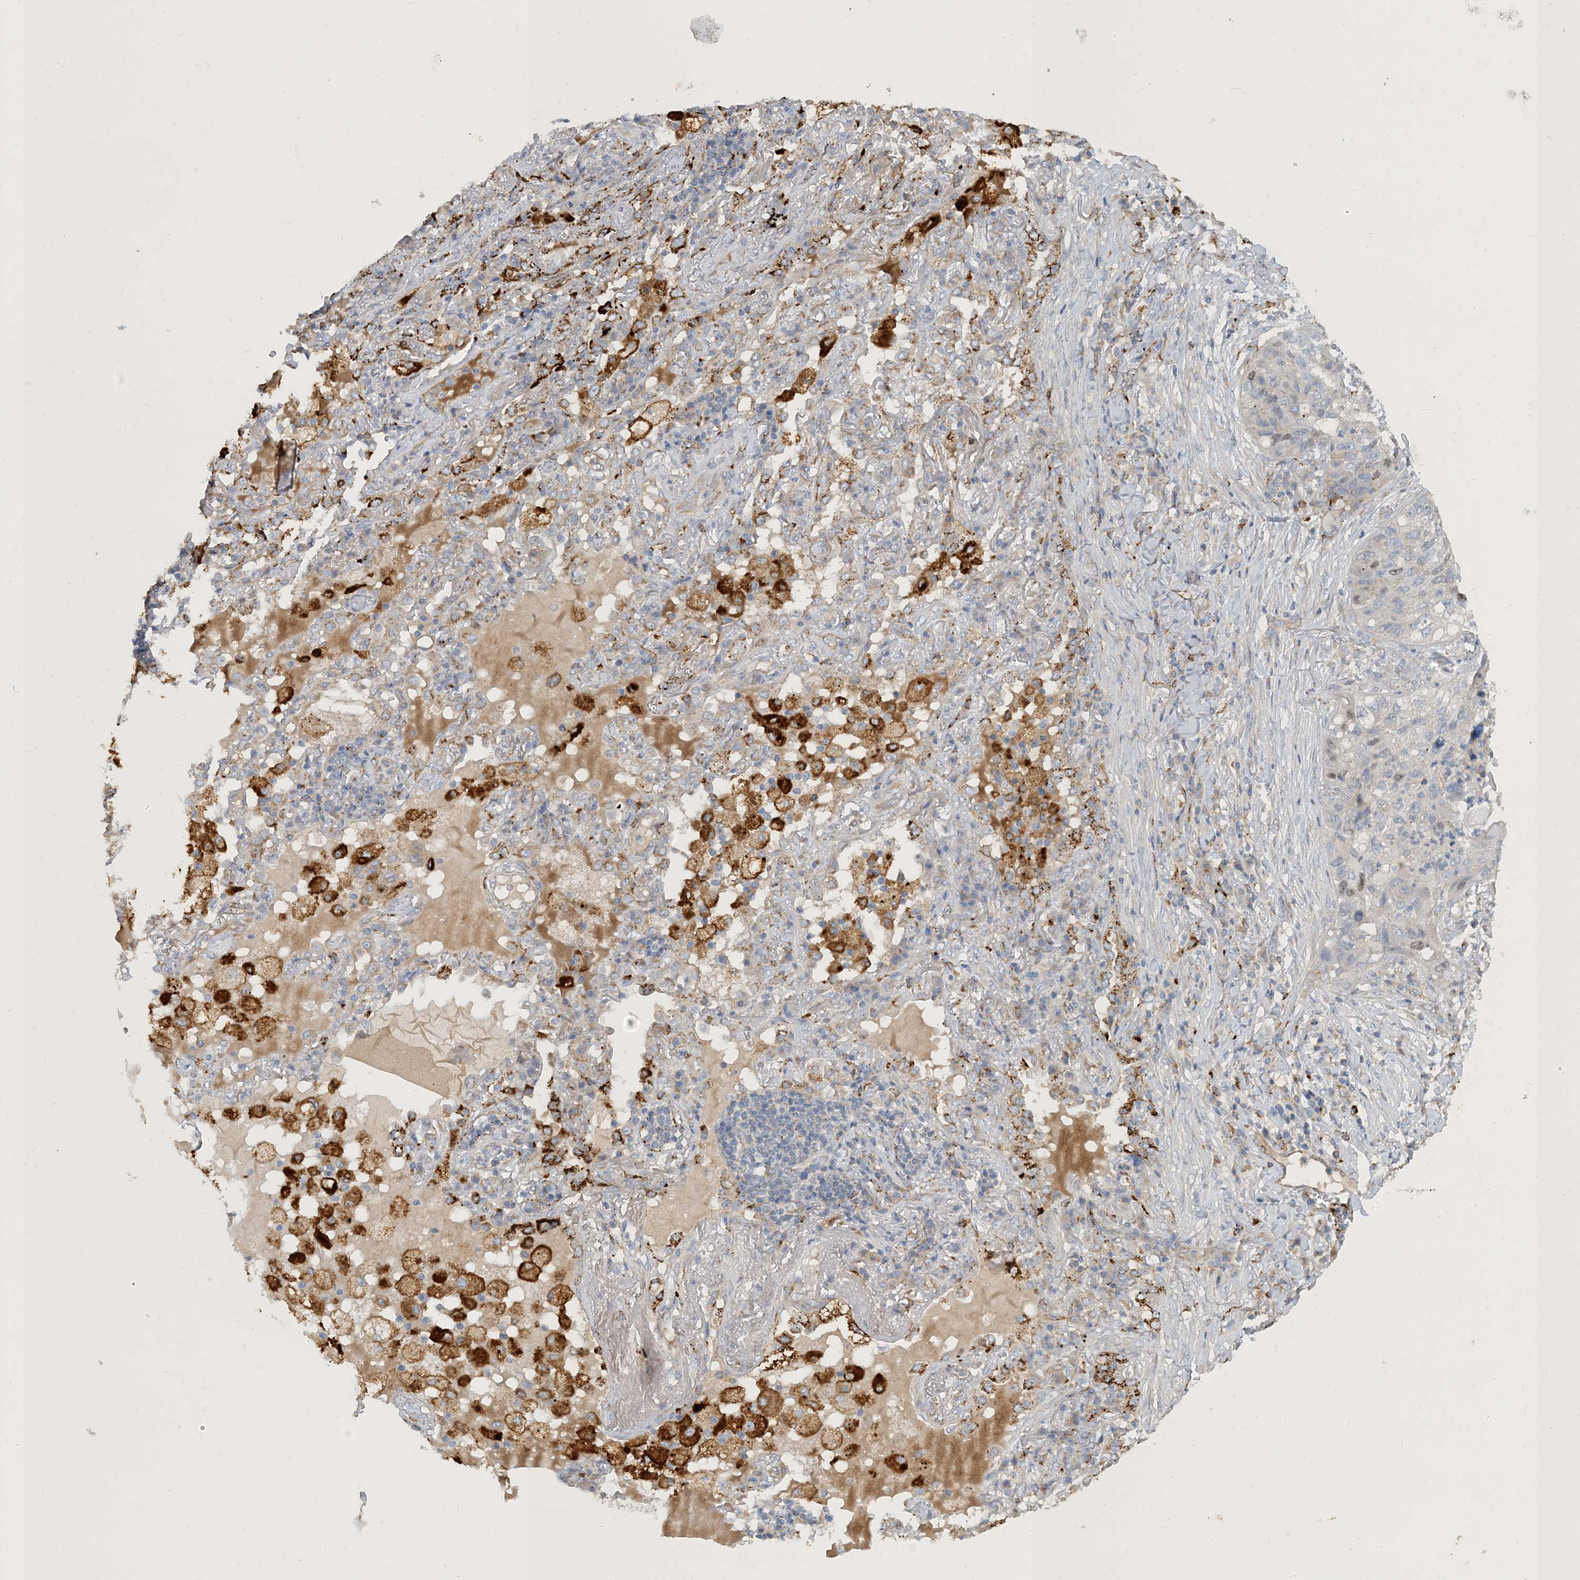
{"staining": {"intensity": "negative", "quantity": "none", "location": "none"}, "tissue": "lung cancer", "cell_type": "Tumor cells", "image_type": "cancer", "snomed": [{"axis": "morphology", "description": "Squamous cell carcinoma, NOS"}, {"axis": "topography", "description": "Lung"}], "caption": "IHC micrograph of human squamous cell carcinoma (lung) stained for a protein (brown), which exhibits no staining in tumor cells.", "gene": "PEAR1", "patient": {"sex": "female", "age": 63}}